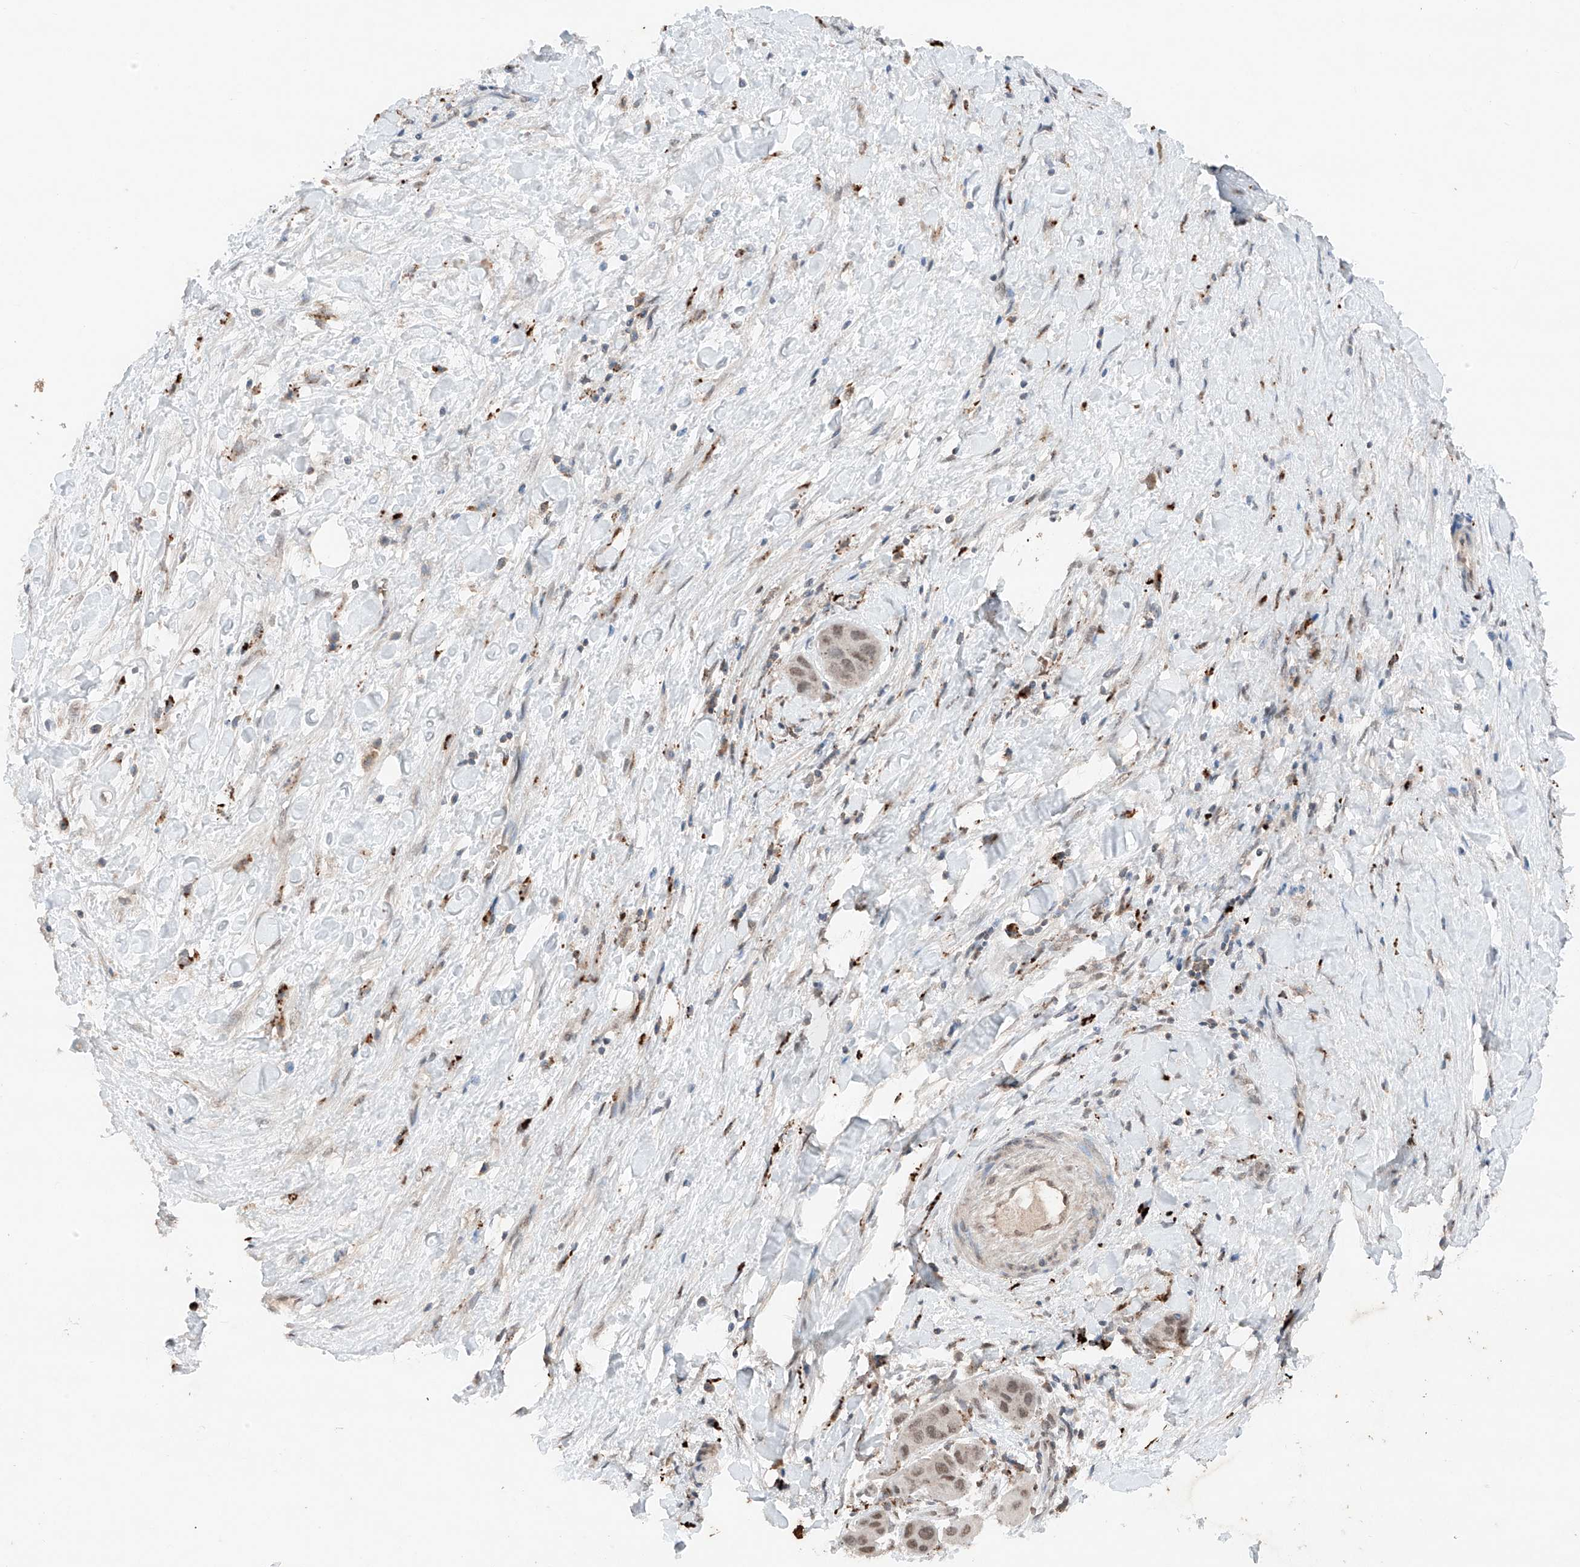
{"staining": {"intensity": "weak", "quantity": "25%-75%", "location": "nuclear"}, "tissue": "liver cancer", "cell_type": "Tumor cells", "image_type": "cancer", "snomed": [{"axis": "morphology", "description": "Cholangiocarcinoma"}, {"axis": "topography", "description": "Liver"}], "caption": "A low amount of weak nuclear staining is appreciated in approximately 25%-75% of tumor cells in liver cholangiocarcinoma tissue.", "gene": "TBX4", "patient": {"sex": "female", "age": 52}}